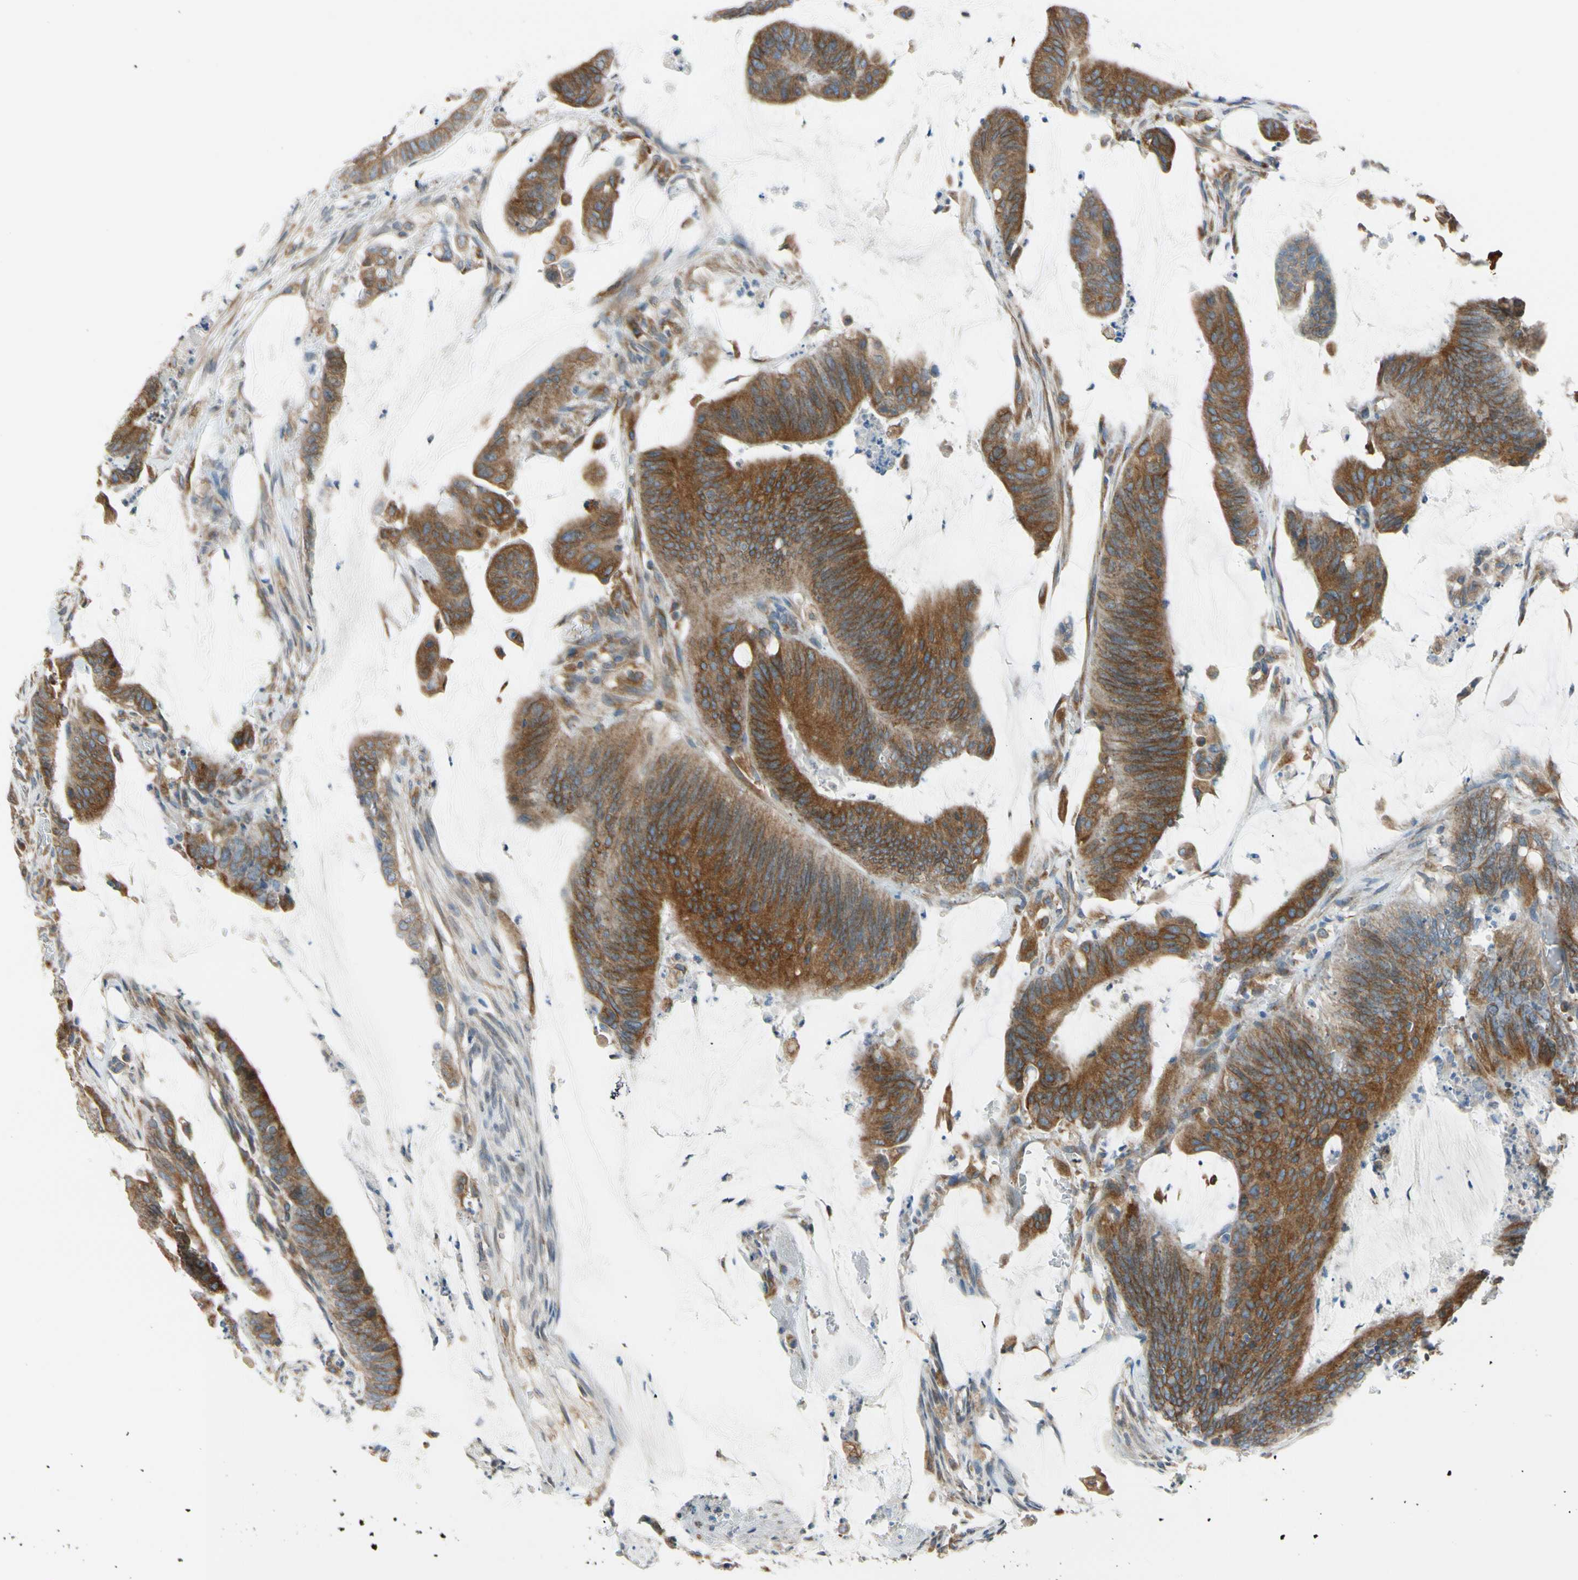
{"staining": {"intensity": "strong", "quantity": ">75%", "location": "cytoplasmic/membranous"}, "tissue": "colorectal cancer", "cell_type": "Tumor cells", "image_type": "cancer", "snomed": [{"axis": "morphology", "description": "Adenocarcinoma, NOS"}, {"axis": "topography", "description": "Rectum"}], "caption": "Protein staining of colorectal cancer tissue shows strong cytoplasmic/membranous expression in approximately >75% of tumor cells.", "gene": "CLCC1", "patient": {"sex": "female", "age": 66}}